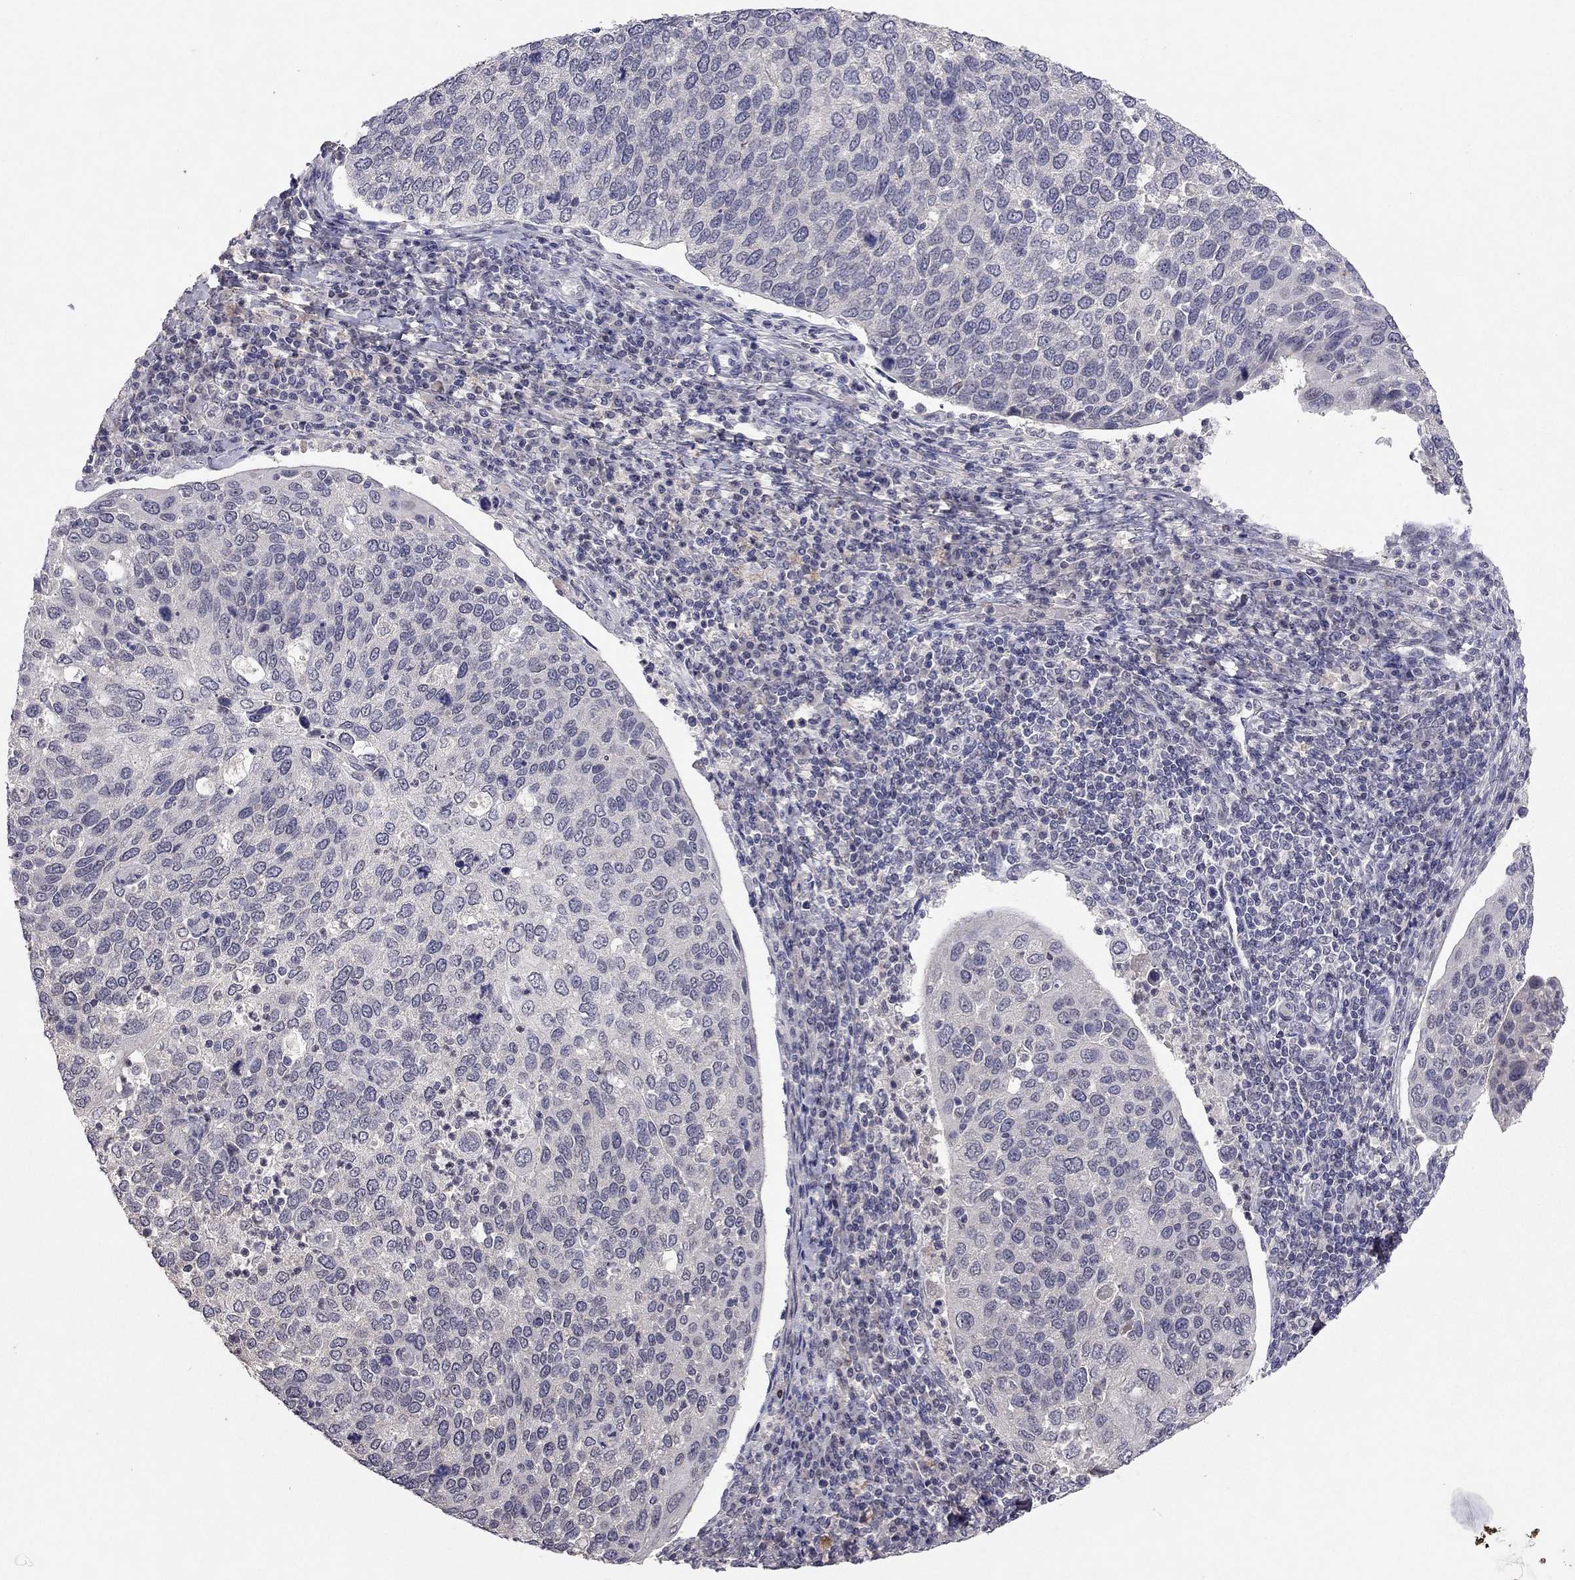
{"staining": {"intensity": "negative", "quantity": "none", "location": "none"}, "tissue": "cervical cancer", "cell_type": "Tumor cells", "image_type": "cancer", "snomed": [{"axis": "morphology", "description": "Squamous cell carcinoma, NOS"}, {"axis": "topography", "description": "Cervix"}], "caption": "Immunohistochemistry micrograph of cervical cancer stained for a protein (brown), which exhibits no staining in tumor cells.", "gene": "ESR2", "patient": {"sex": "female", "age": 54}}